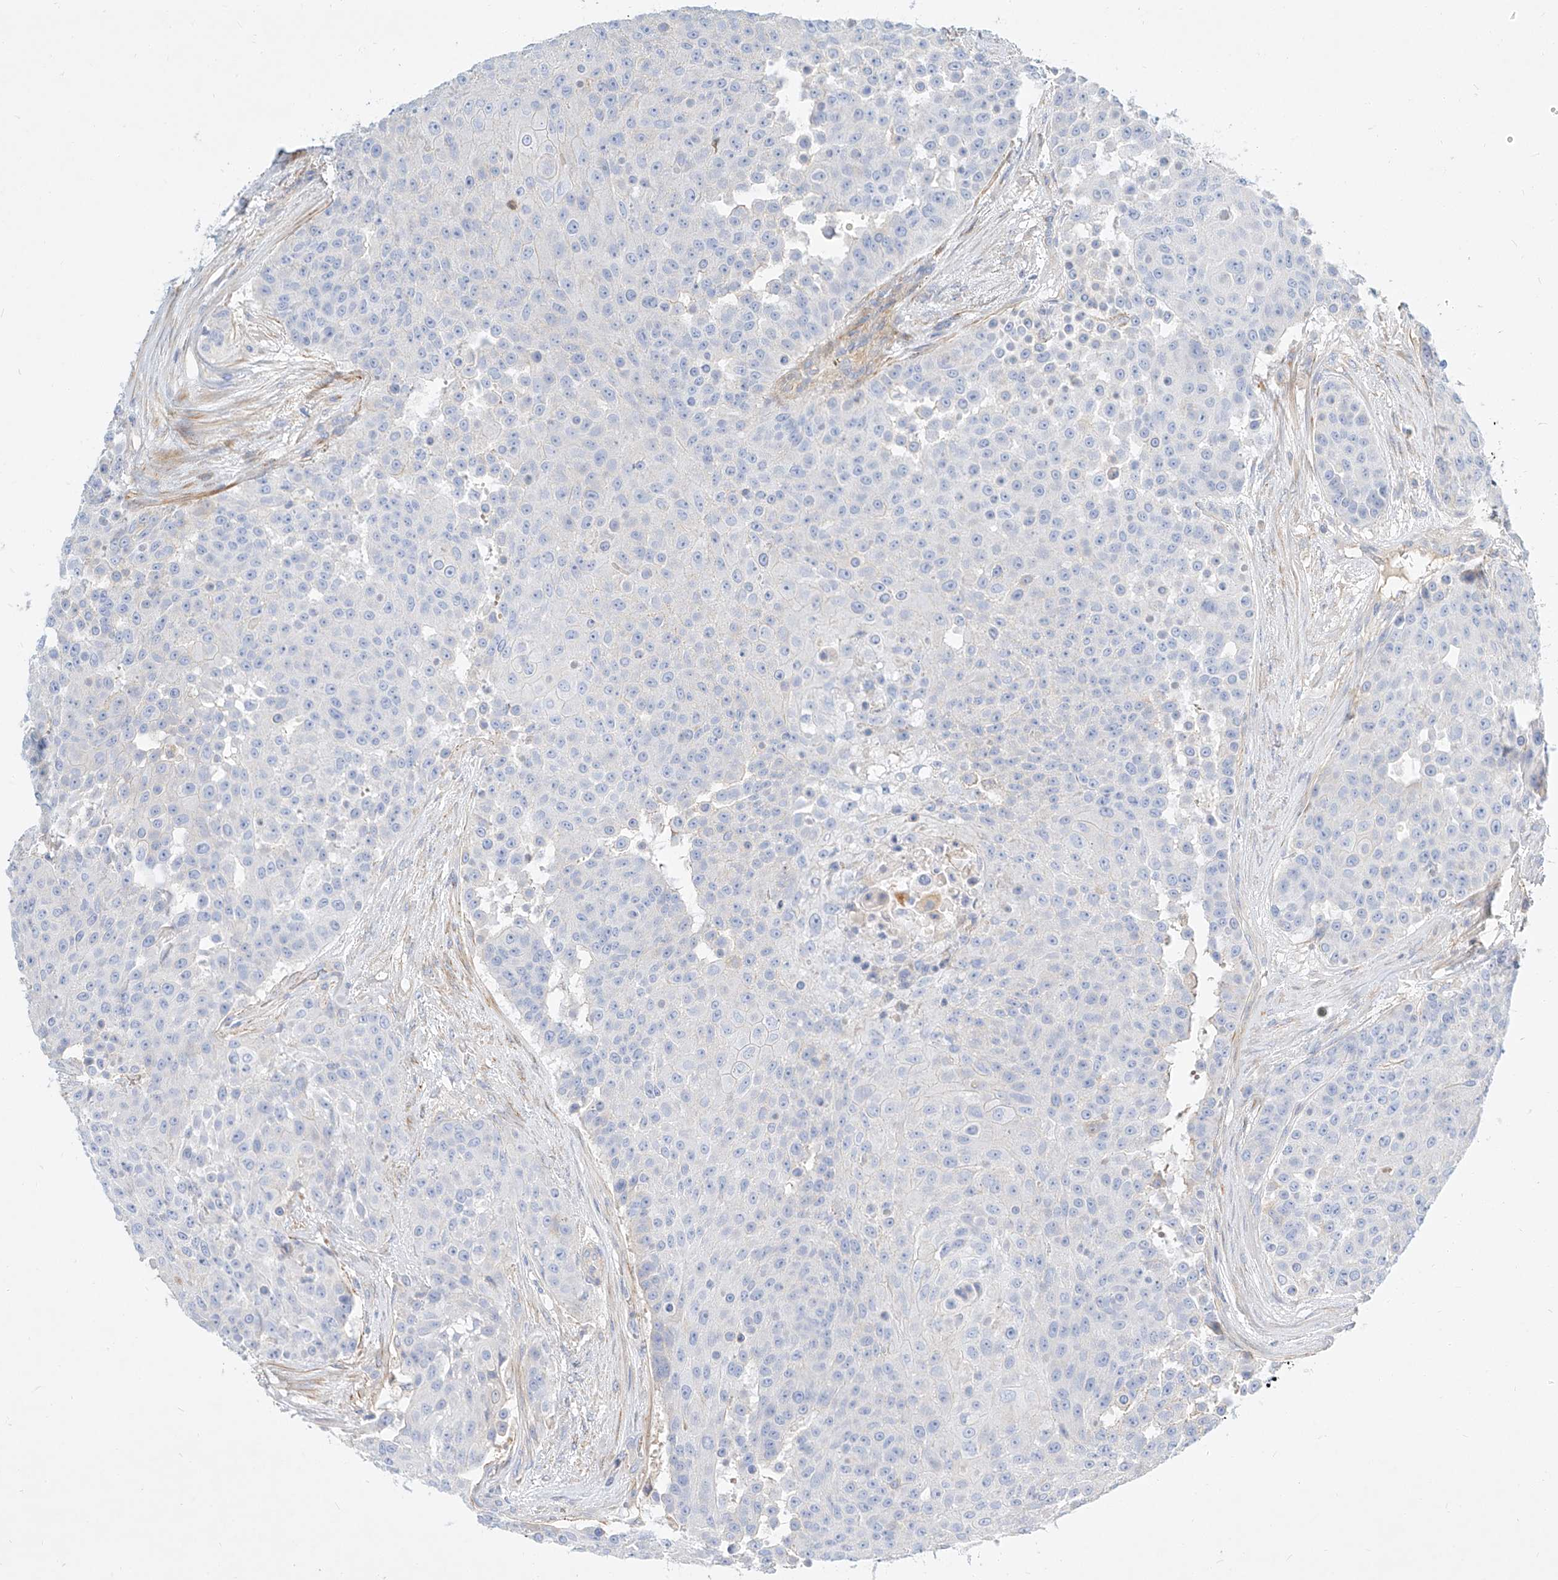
{"staining": {"intensity": "negative", "quantity": "none", "location": "none"}, "tissue": "urothelial cancer", "cell_type": "Tumor cells", "image_type": "cancer", "snomed": [{"axis": "morphology", "description": "Urothelial carcinoma, High grade"}, {"axis": "topography", "description": "Urinary bladder"}], "caption": "An immunohistochemistry (IHC) micrograph of urothelial carcinoma (high-grade) is shown. There is no staining in tumor cells of urothelial carcinoma (high-grade).", "gene": "KCNH5", "patient": {"sex": "female", "age": 63}}